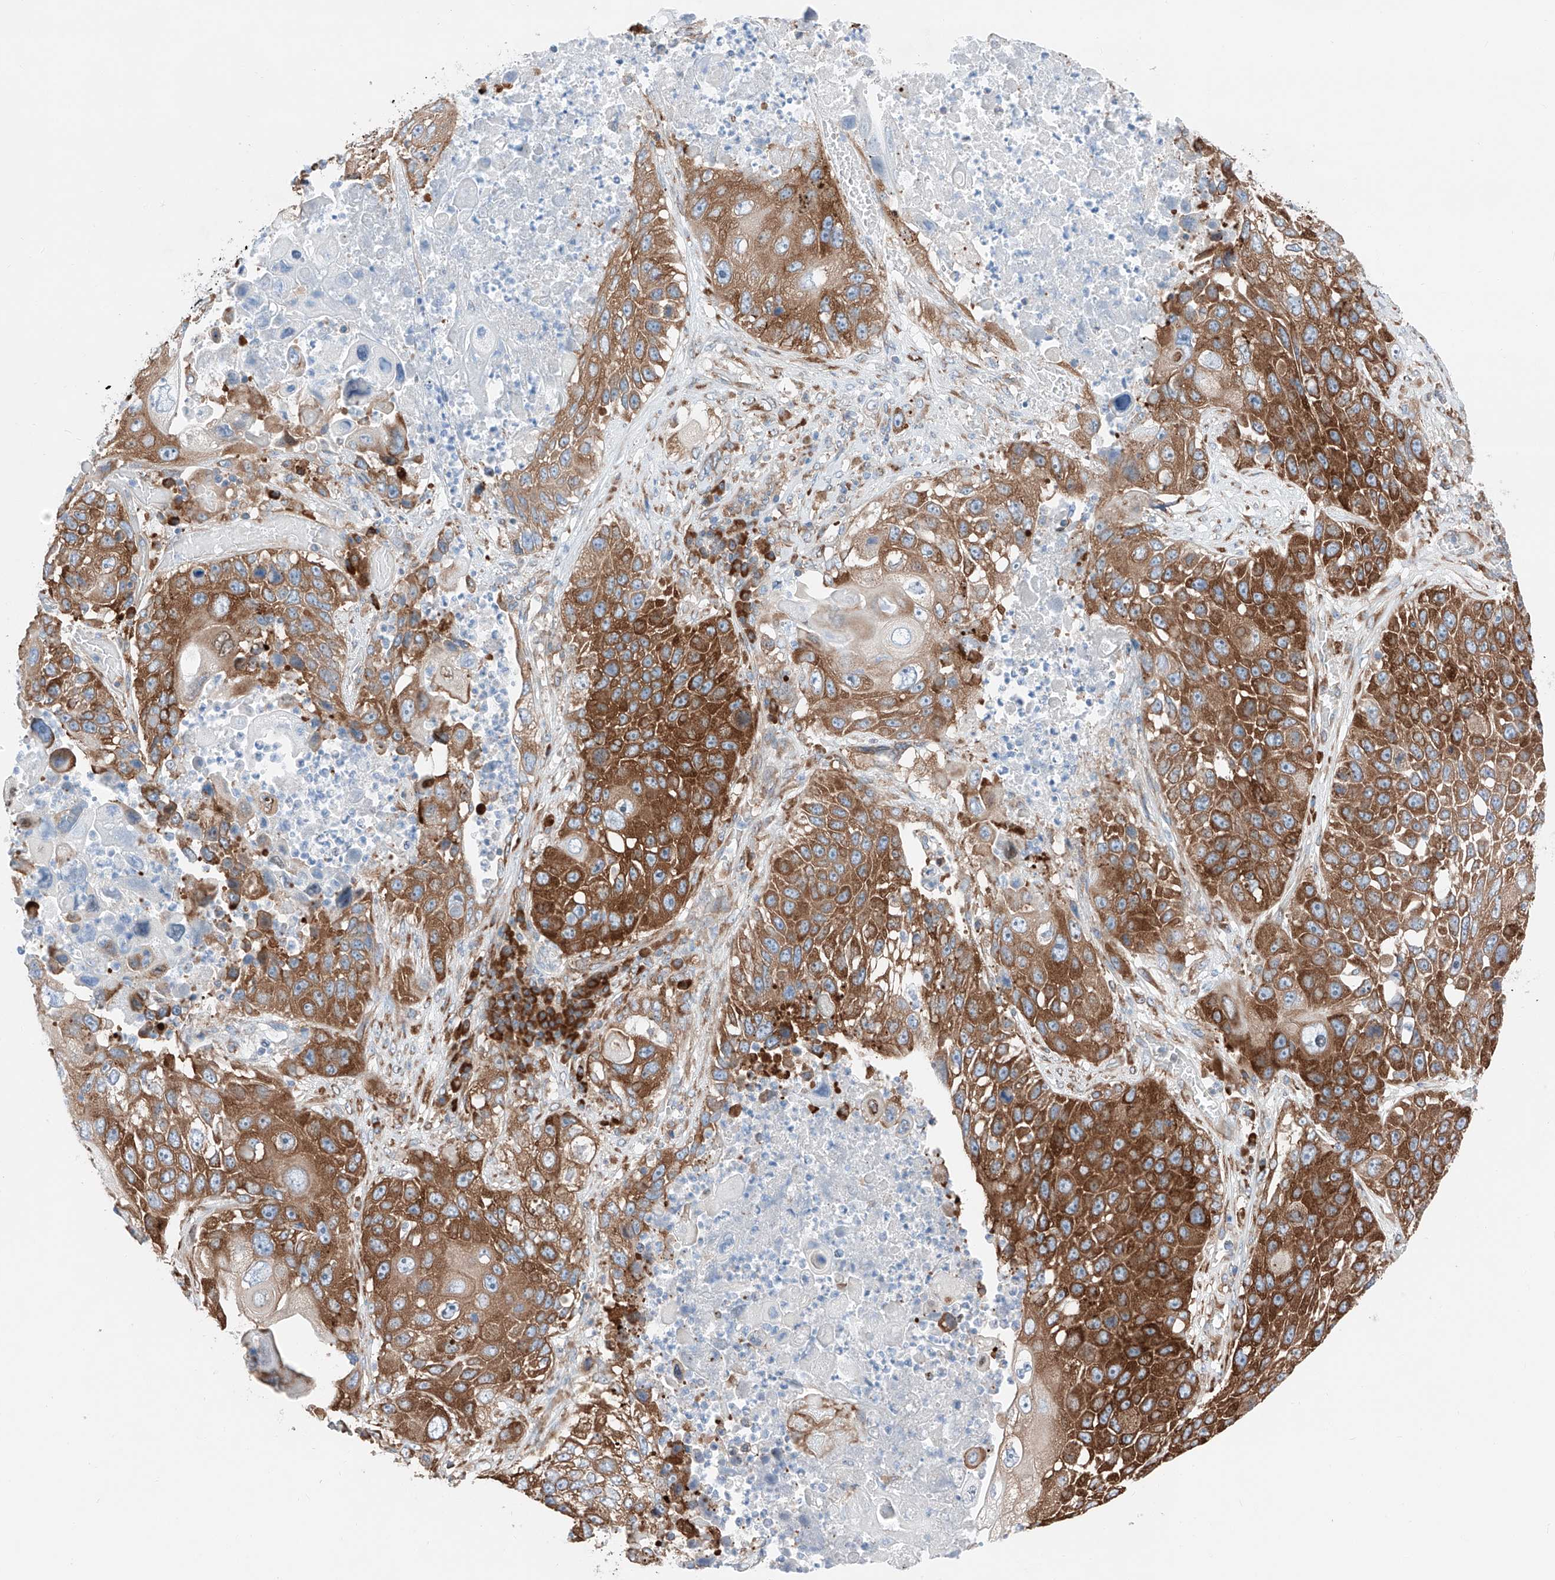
{"staining": {"intensity": "strong", "quantity": ">75%", "location": "cytoplasmic/membranous"}, "tissue": "lung cancer", "cell_type": "Tumor cells", "image_type": "cancer", "snomed": [{"axis": "morphology", "description": "Squamous cell carcinoma, NOS"}, {"axis": "topography", "description": "Lung"}], "caption": "Lung squamous cell carcinoma stained with a brown dye exhibits strong cytoplasmic/membranous positive positivity in approximately >75% of tumor cells.", "gene": "CRELD1", "patient": {"sex": "male", "age": 61}}